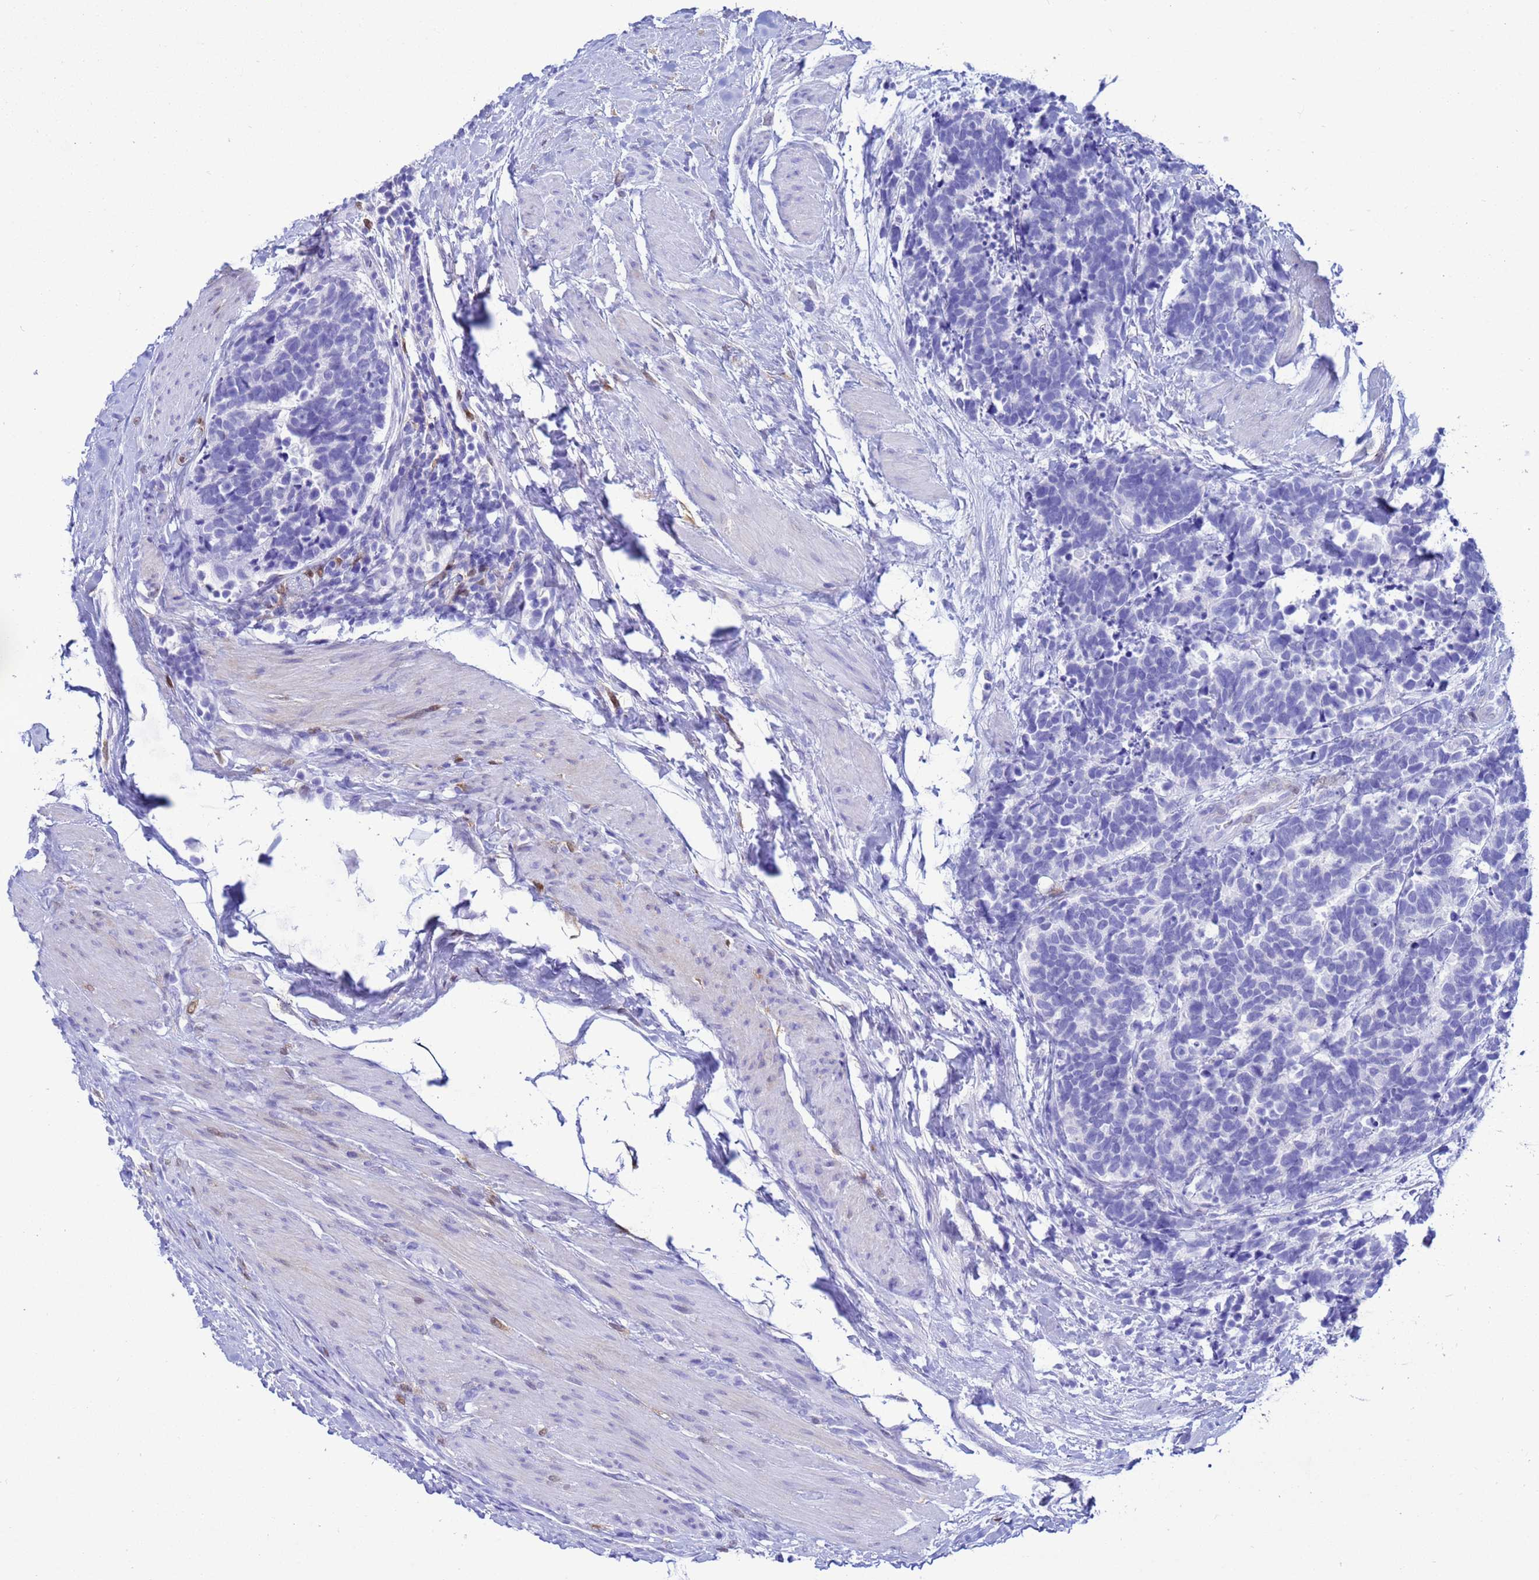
{"staining": {"intensity": "negative", "quantity": "none", "location": "none"}, "tissue": "carcinoid", "cell_type": "Tumor cells", "image_type": "cancer", "snomed": [{"axis": "morphology", "description": "Carcinoma, NOS"}, {"axis": "morphology", "description": "Carcinoid, malignant, NOS"}, {"axis": "topography", "description": "Prostate"}], "caption": "This is a histopathology image of immunohistochemistry (IHC) staining of carcinoid, which shows no expression in tumor cells. (DAB IHC visualized using brightfield microscopy, high magnification).", "gene": "AKR1C2", "patient": {"sex": "male", "age": 57}}